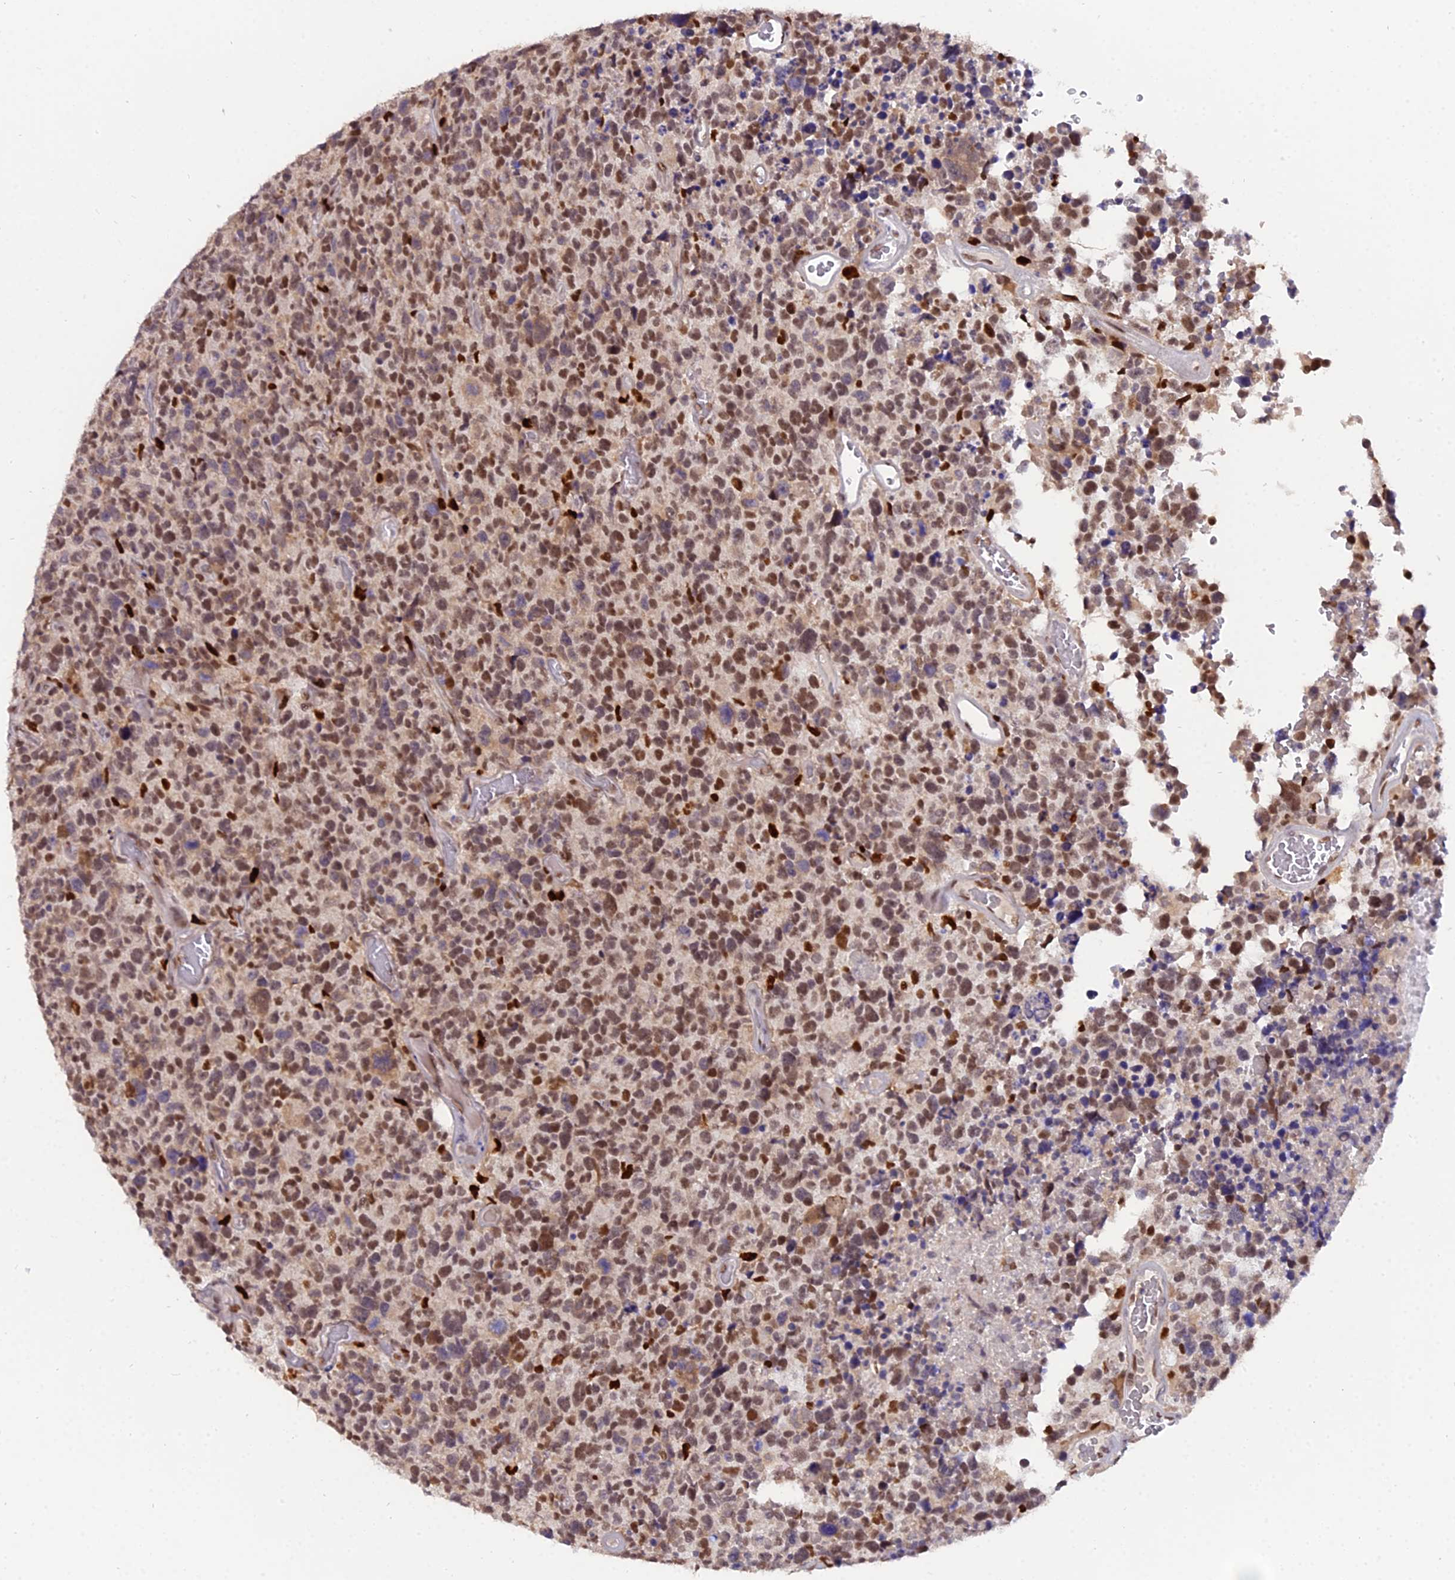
{"staining": {"intensity": "moderate", "quantity": ">75%", "location": "nuclear"}, "tissue": "glioma", "cell_type": "Tumor cells", "image_type": "cancer", "snomed": [{"axis": "morphology", "description": "Glioma, malignant, High grade"}, {"axis": "topography", "description": "Brain"}], "caption": "Moderate nuclear protein staining is present in approximately >75% of tumor cells in glioma.", "gene": "FAM118B", "patient": {"sex": "male", "age": 69}}